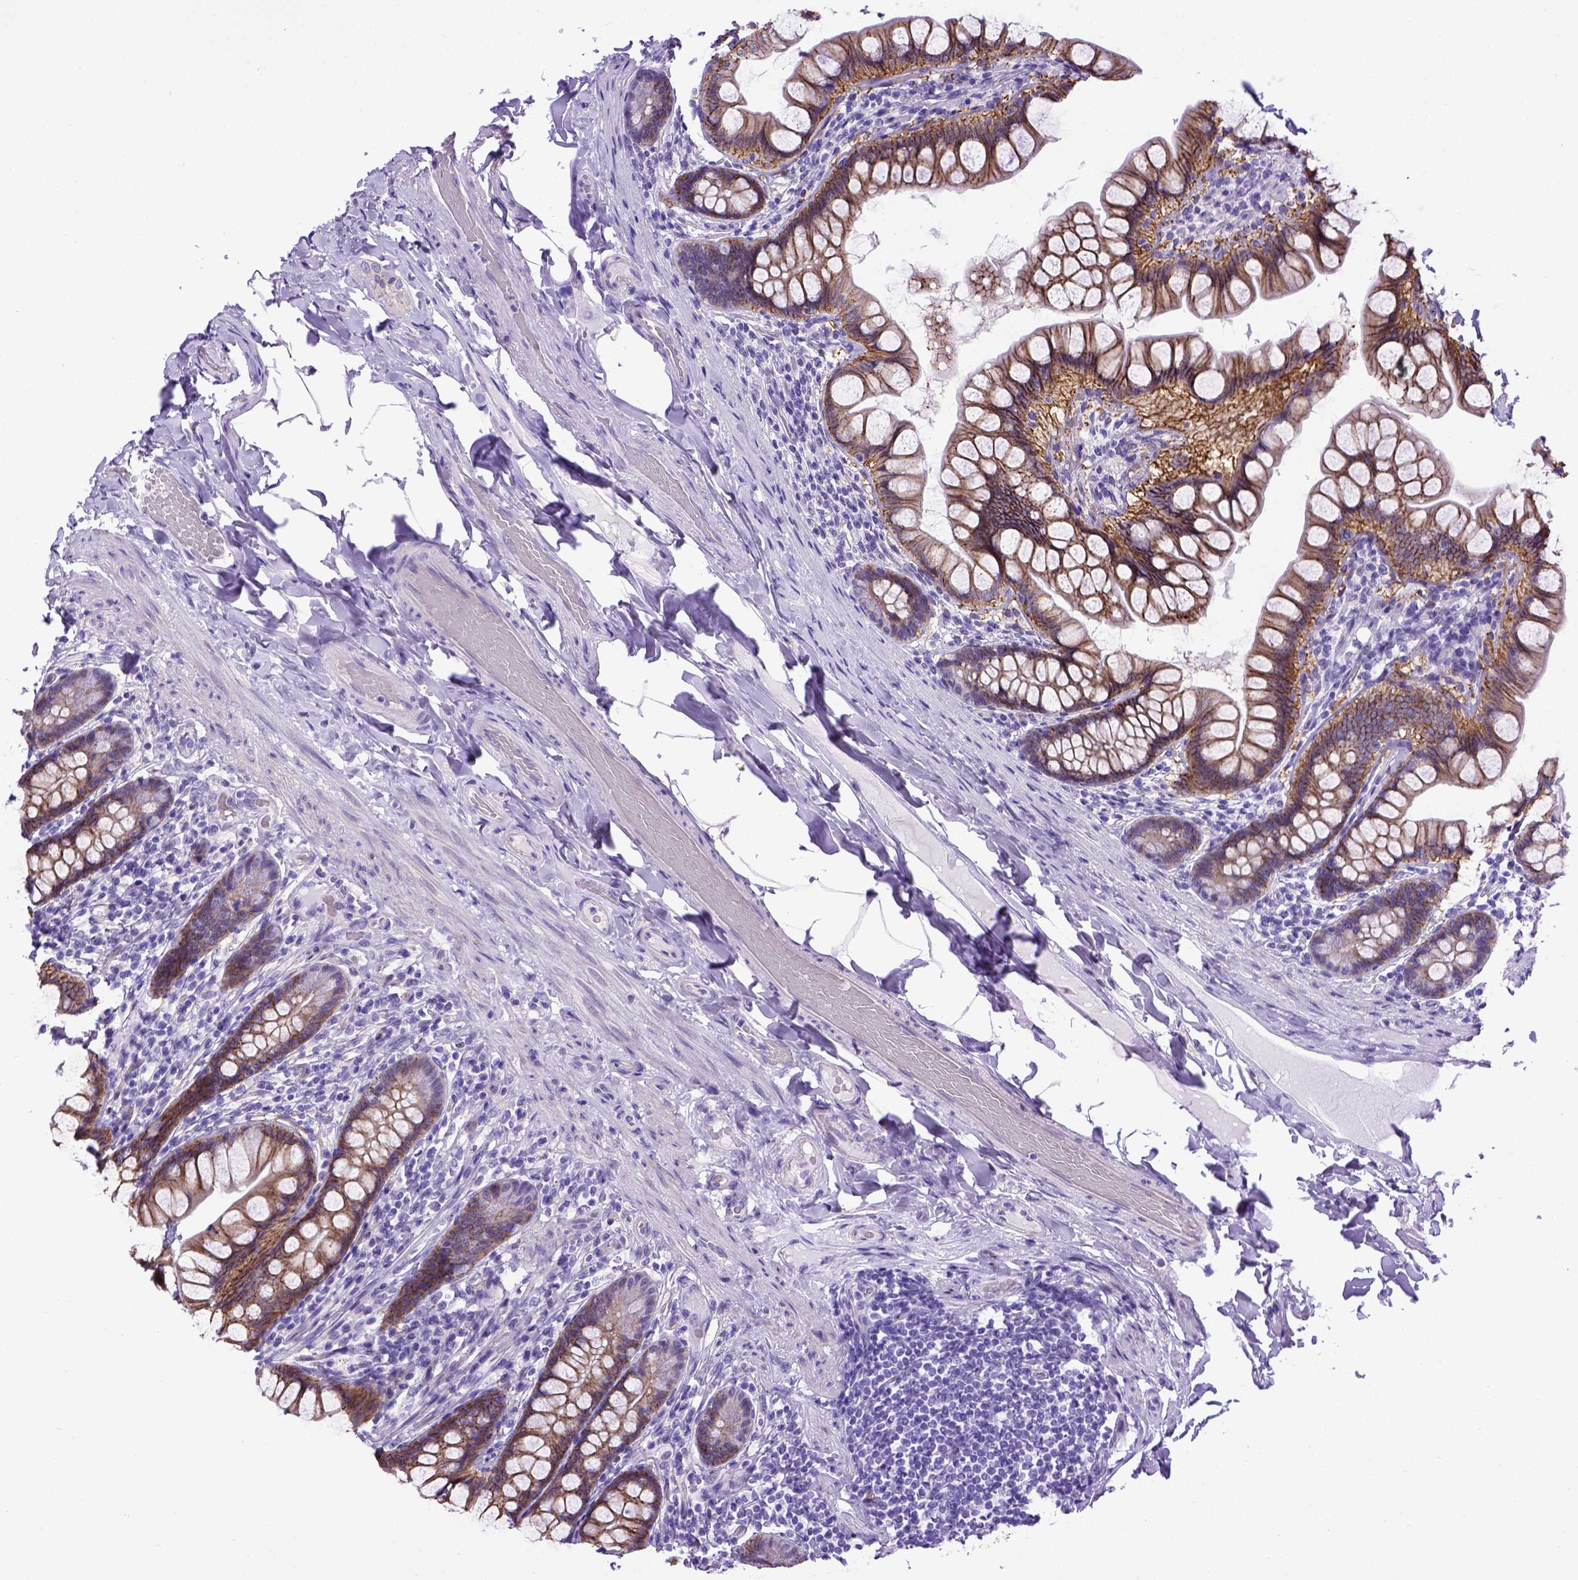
{"staining": {"intensity": "strong", "quantity": ">75%", "location": "cytoplasmic/membranous"}, "tissue": "small intestine", "cell_type": "Glandular cells", "image_type": "normal", "snomed": [{"axis": "morphology", "description": "Normal tissue, NOS"}, {"axis": "topography", "description": "Small intestine"}], "caption": "Immunohistochemical staining of normal human small intestine reveals >75% levels of strong cytoplasmic/membranous protein positivity in approximately >75% of glandular cells. The staining was performed using DAB to visualize the protein expression in brown, while the nuclei were stained in blue with hematoxylin (Magnification: 20x).", "gene": "ADAM12", "patient": {"sex": "male", "age": 70}}